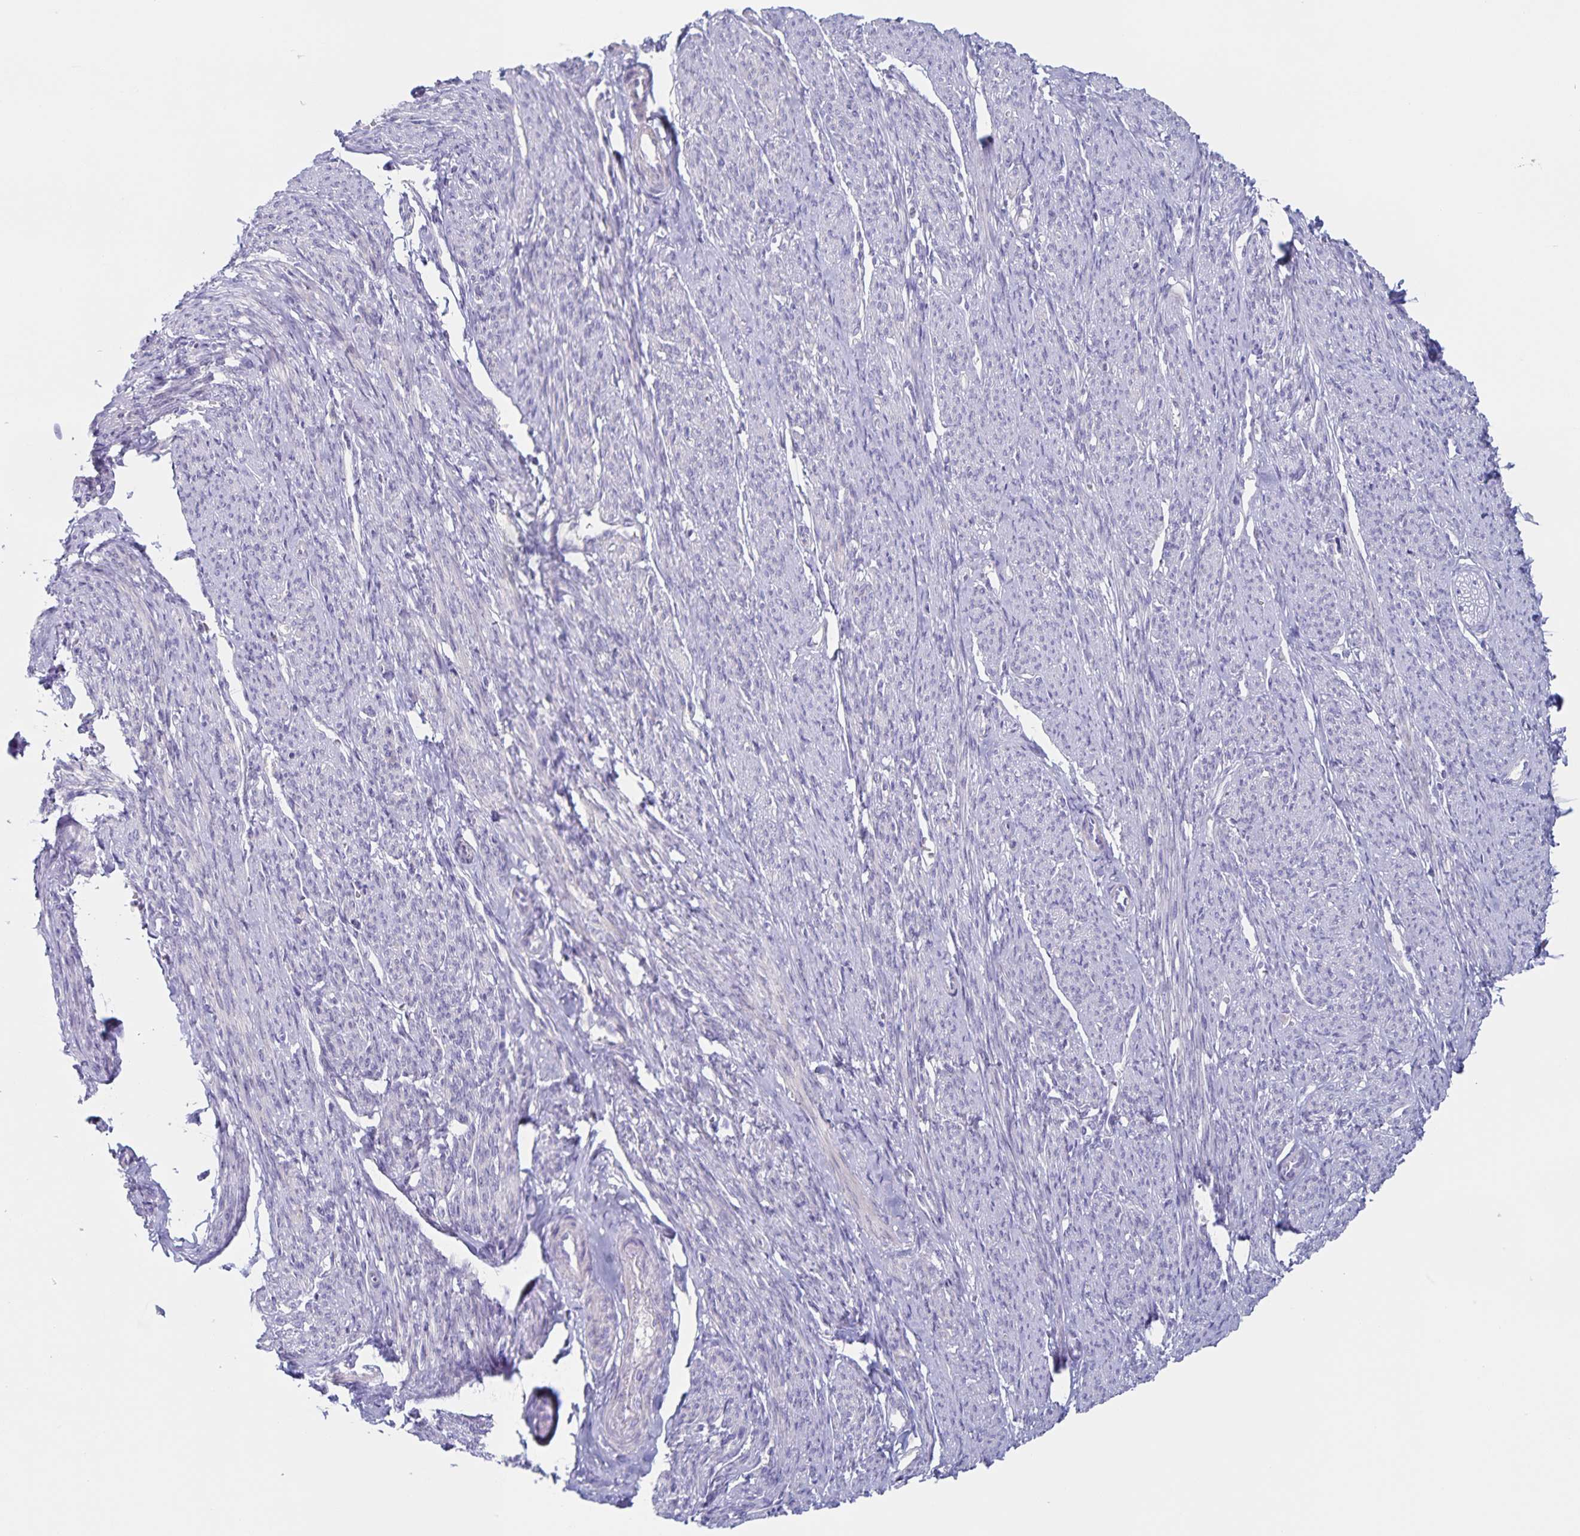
{"staining": {"intensity": "weak", "quantity": "25%-75%", "location": "cytoplasmic/membranous"}, "tissue": "smooth muscle", "cell_type": "Smooth muscle cells", "image_type": "normal", "snomed": [{"axis": "morphology", "description": "Normal tissue, NOS"}, {"axis": "topography", "description": "Smooth muscle"}], "caption": "Benign smooth muscle was stained to show a protein in brown. There is low levels of weak cytoplasmic/membranous expression in about 25%-75% of smooth muscle cells.", "gene": "CENPH", "patient": {"sex": "female", "age": 65}}